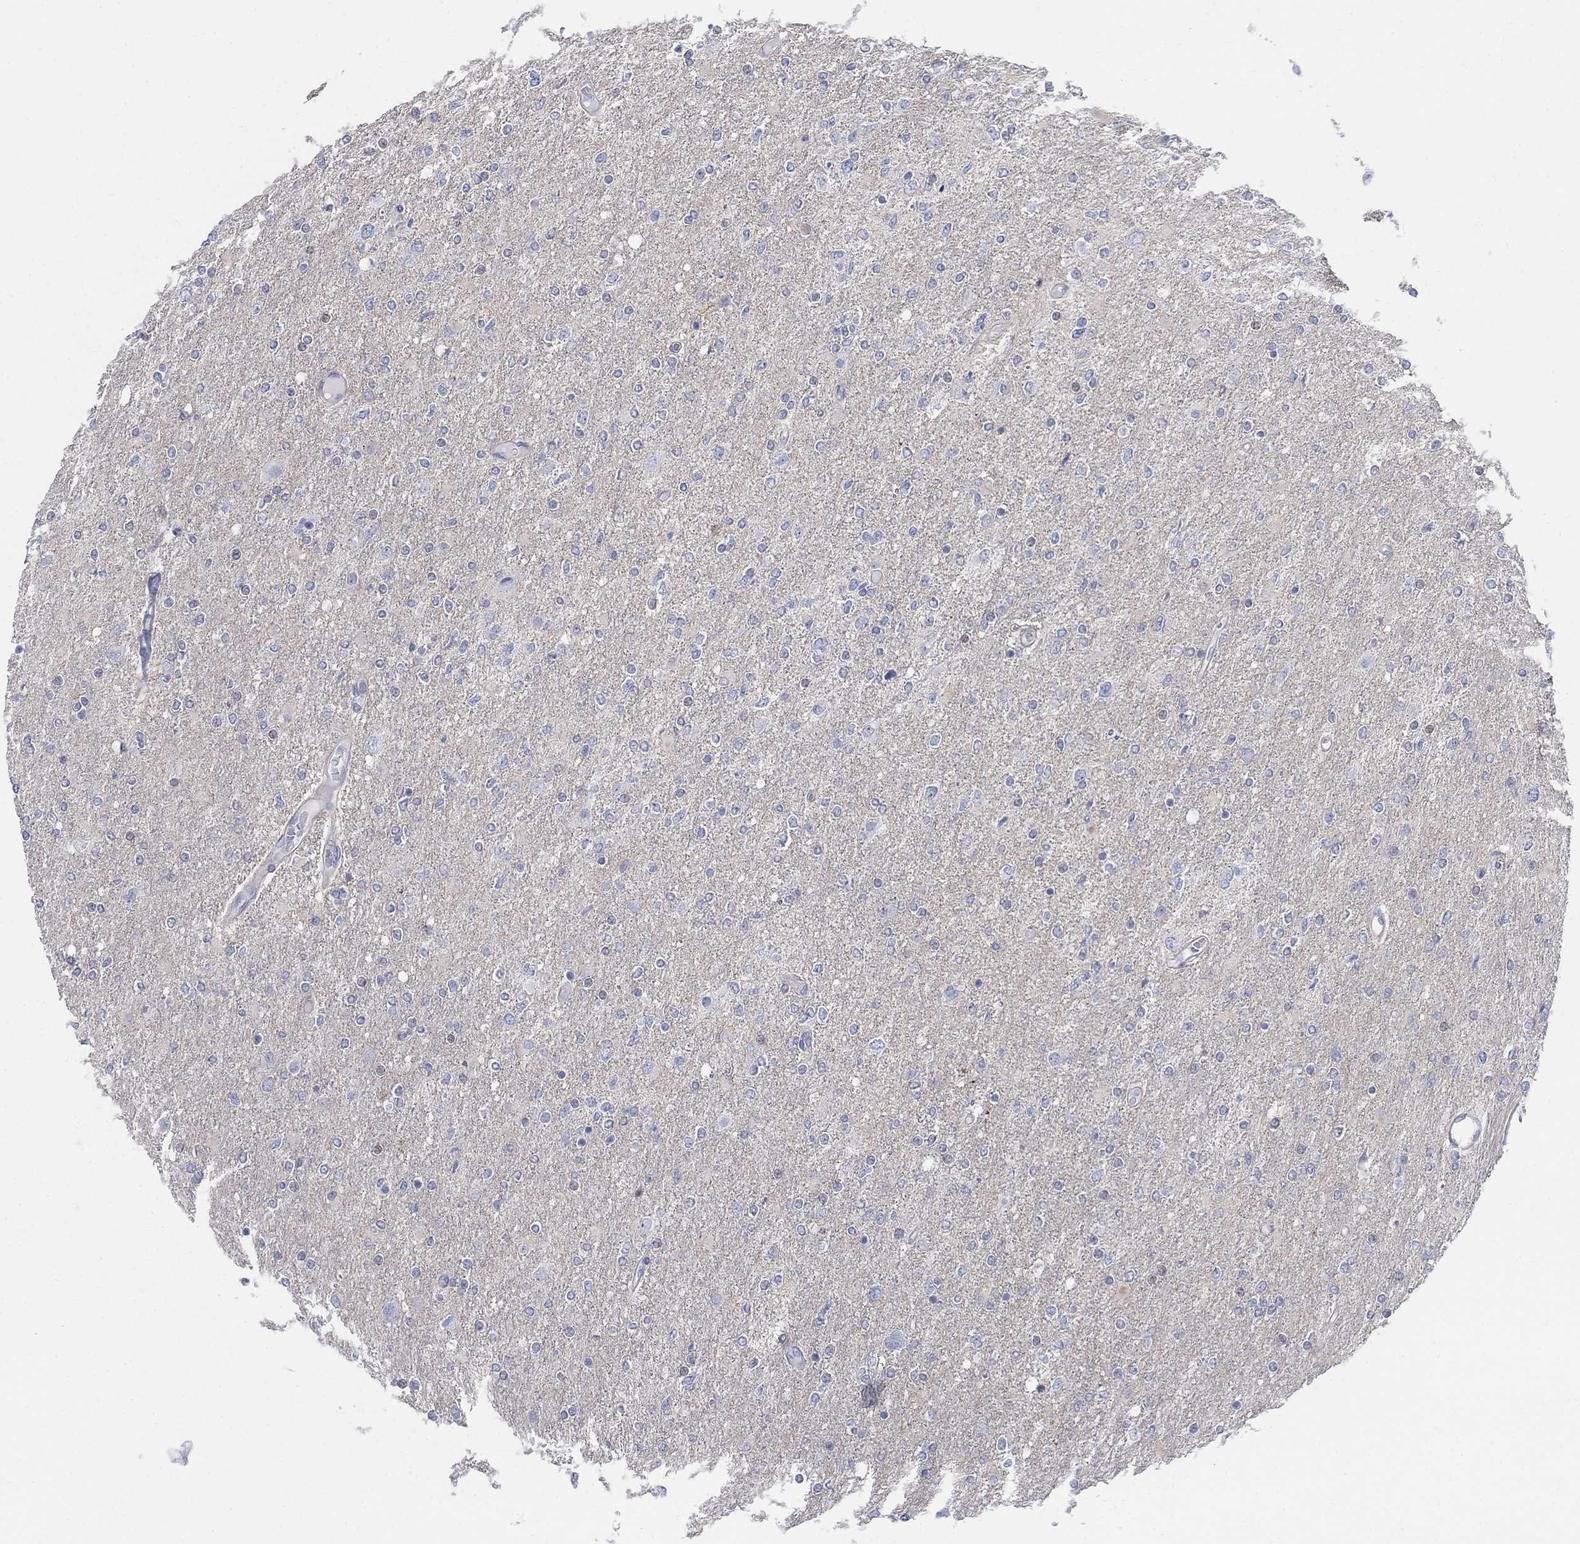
{"staining": {"intensity": "negative", "quantity": "none", "location": "none"}, "tissue": "glioma", "cell_type": "Tumor cells", "image_type": "cancer", "snomed": [{"axis": "morphology", "description": "Glioma, malignant, High grade"}, {"axis": "topography", "description": "Cerebral cortex"}], "caption": "Immunohistochemistry (IHC) of human glioma reveals no expression in tumor cells.", "gene": "MYO3A", "patient": {"sex": "male", "age": 70}}